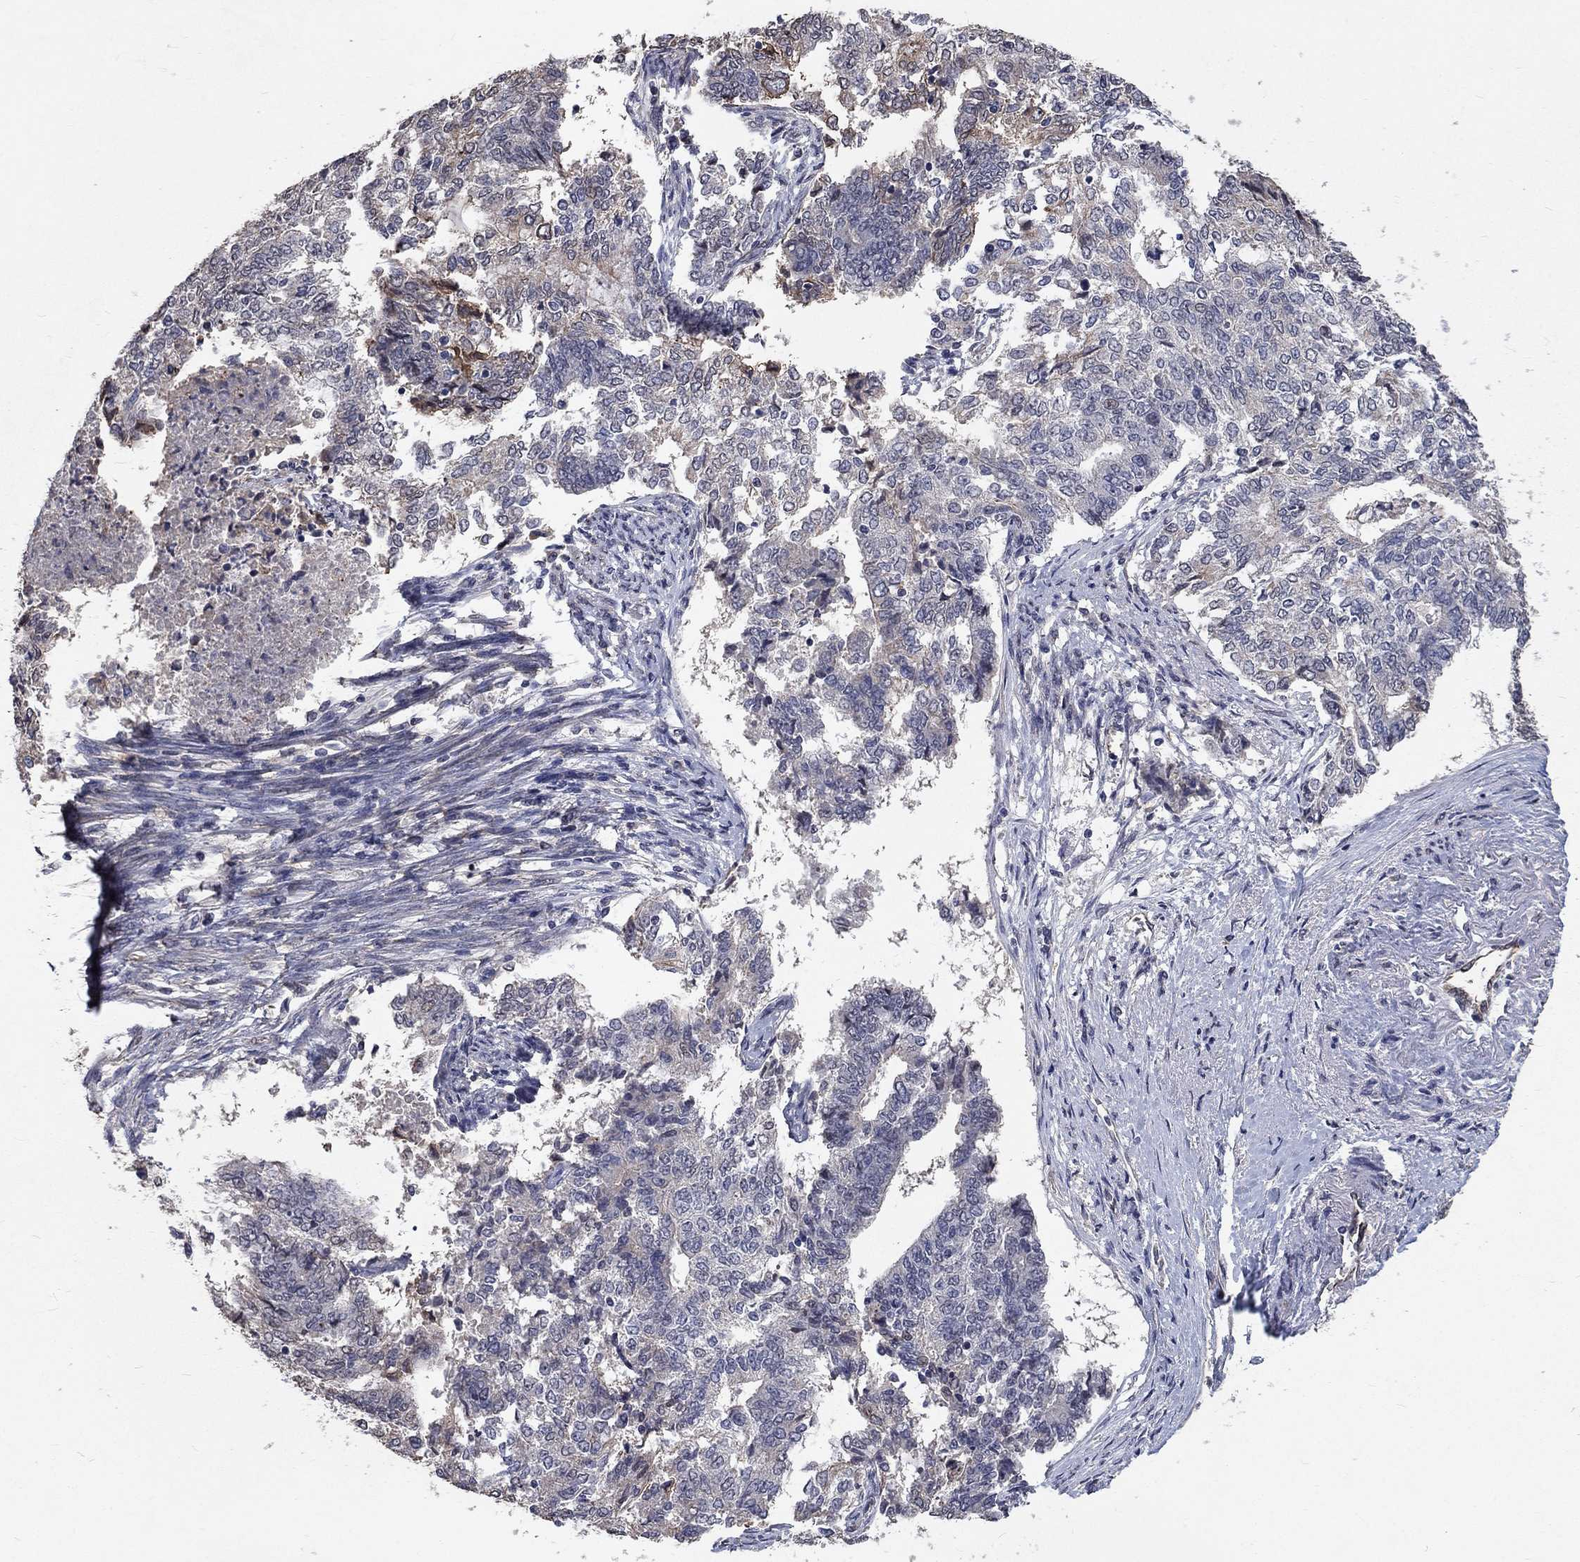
{"staining": {"intensity": "negative", "quantity": "none", "location": "none"}, "tissue": "endometrial cancer", "cell_type": "Tumor cells", "image_type": "cancer", "snomed": [{"axis": "morphology", "description": "Adenocarcinoma, NOS"}, {"axis": "topography", "description": "Endometrium"}], "caption": "A photomicrograph of adenocarcinoma (endometrial) stained for a protein exhibits no brown staining in tumor cells. (DAB (3,3'-diaminobenzidine) immunohistochemistry, high magnification).", "gene": "CHST5", "patient": {"sex": "female", "age": 65}}